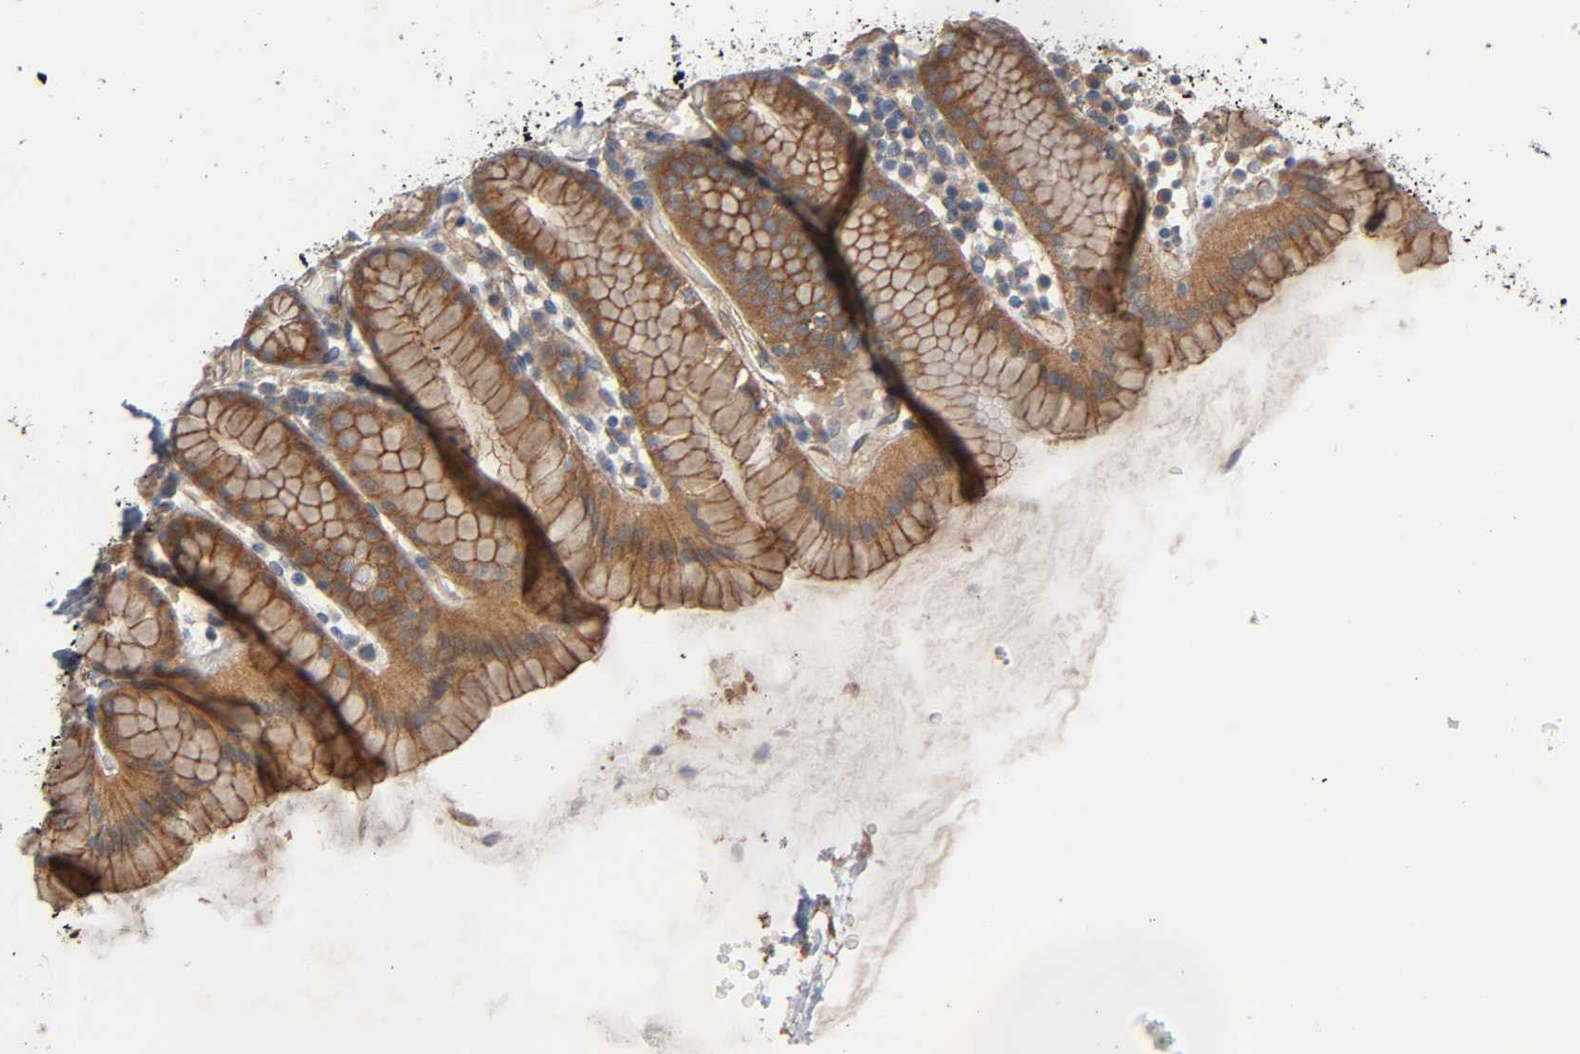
{"staining": {"intensity": "moderate", "quantity": ">75%", "location": "cytoplasmic/membranous"}, "tissue": "stomach", "cell_type": "Glandular cells", "image_type": "normal", "snomed": [{"axis": "morphology", "description": "Normal tissue, NOS"}, {"axis": "topography", "description": "Stomach, upper"}], "caption": "Stomach stained with a brown dye shows moderate cytoplasmic/membranous positive expression in approximately >75% of glandular cells.", "gene": "MARS1", "patient": {"sex": "male", "age": 68}}